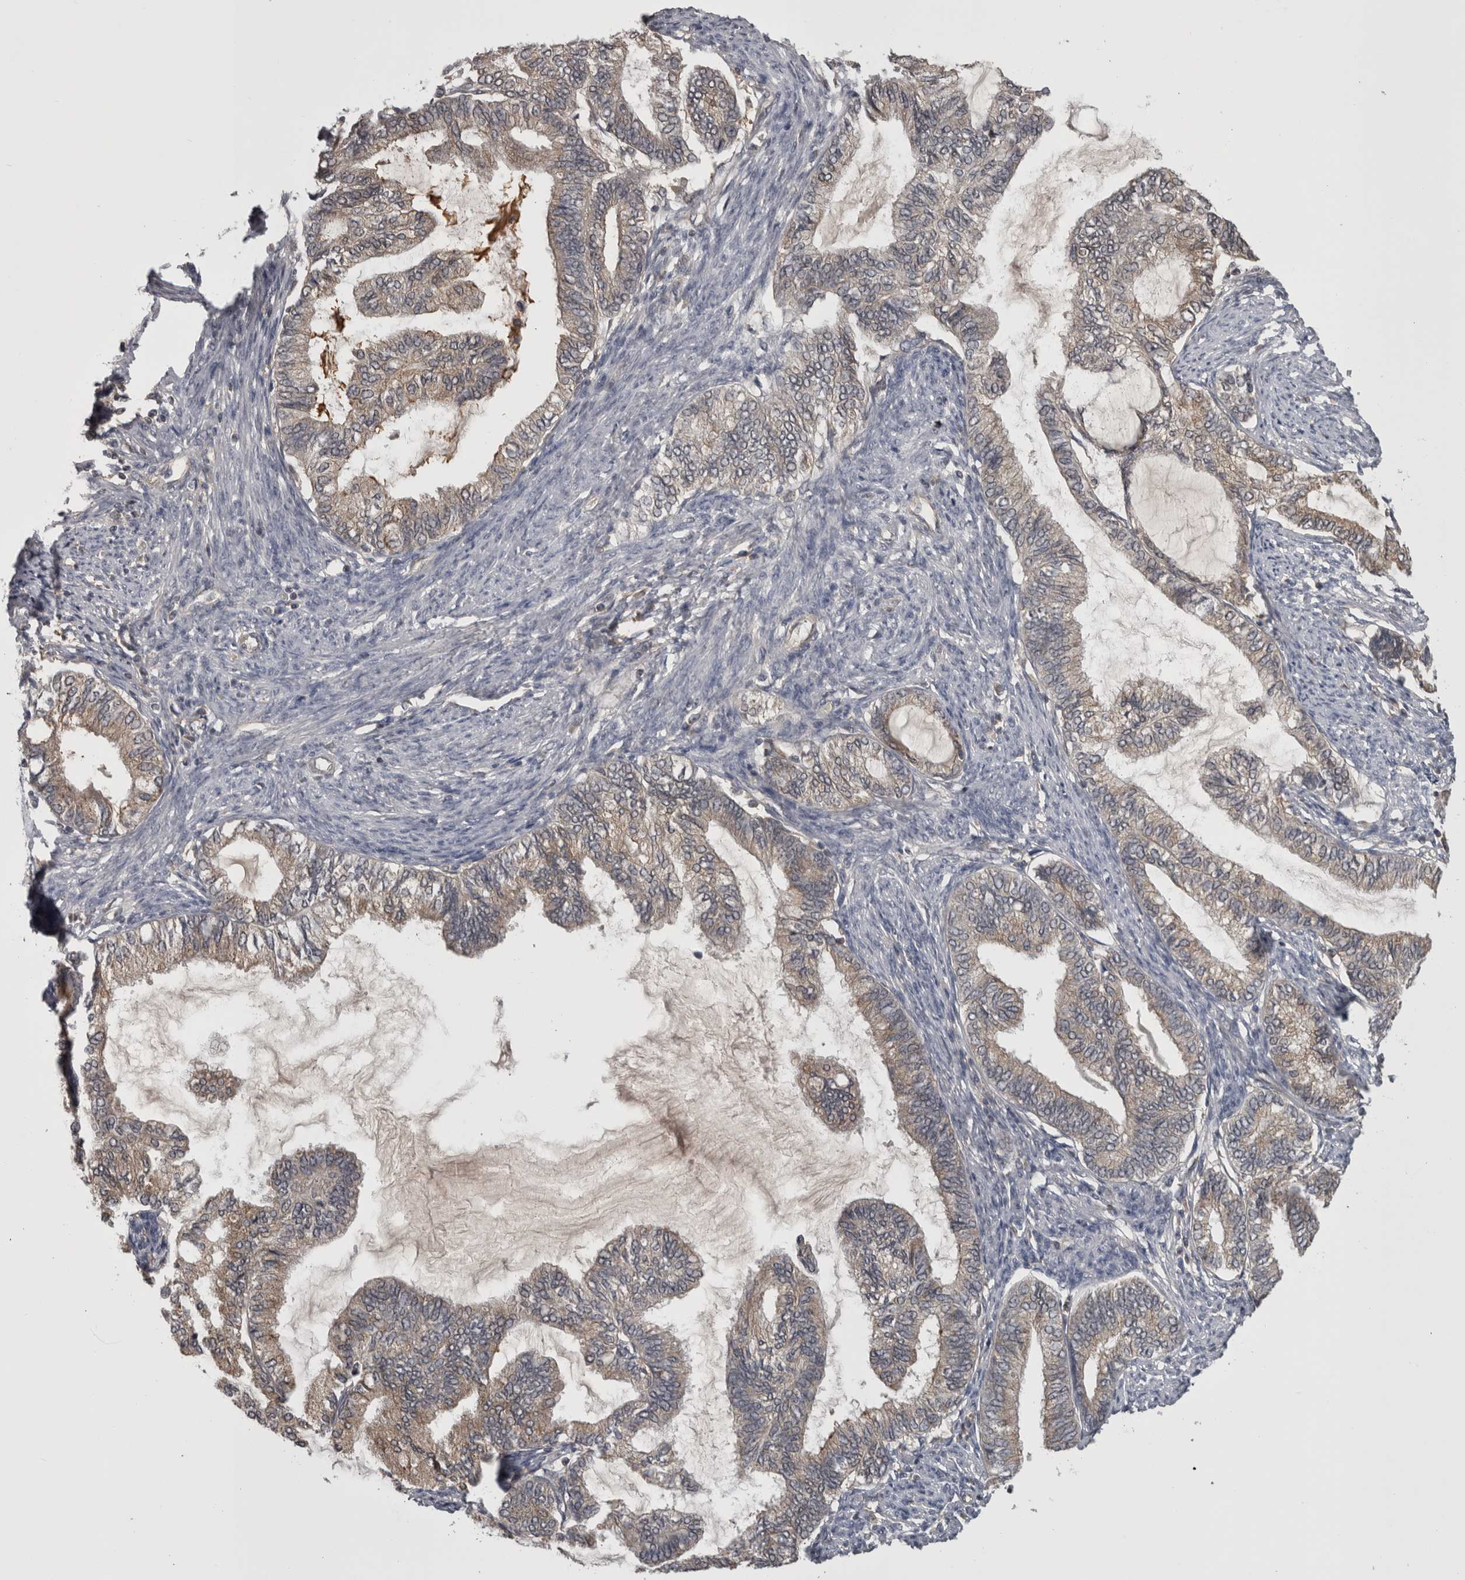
{"staining": {"intensity": "weak", "quantity": "25%-75%", "location": "cytoplasmic/membranous"}, "tissue": "endometrial cancer", "cell_type": "Tumor cells", "image_type": "cancer", "snomed": [{"axis": "morphology", "description": "Adenocarcinoma, NOS"}, {"axis": "topography", "description": "Endometrium"}], "caption": "Weak cytoplasmic/membranous positivity is appreciated in approximately 25%-75% of tumor cells in endometrial cancer (adenocarcinoma).", "gene": "APRT", "patient": {"sex": "female", "age": 86}}